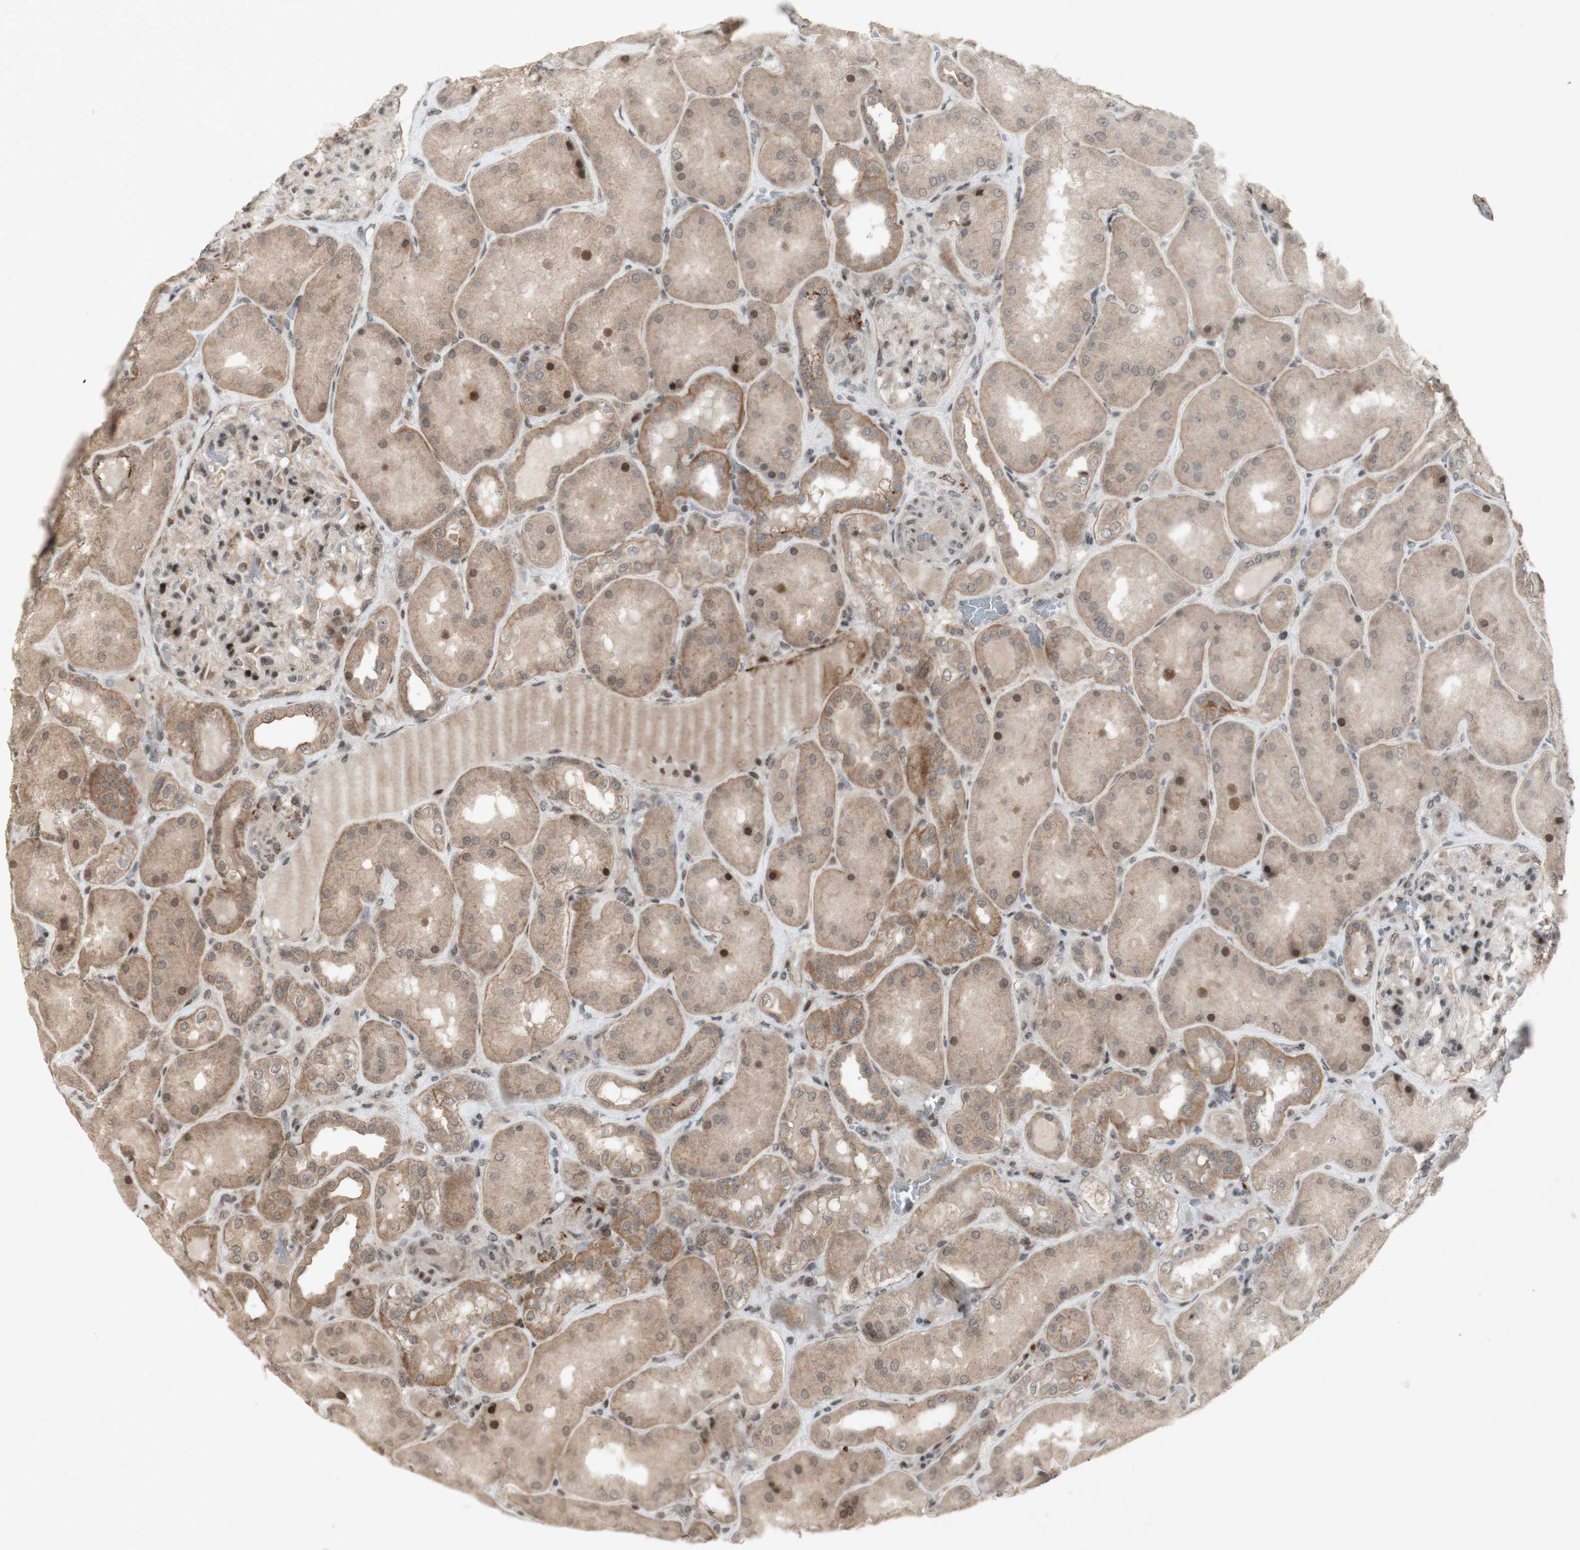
{"staining": {"intensity": "strong", "quantity": "25%-75%", "location": "cytoplasmic/membranous,nuclear"}, "tissue": "kidney", "cell_type": "Cells in glomeruli", "image_type": "normal", "snomed": [{"axis": "morphology", "description": "Normal tissue, NOS"}, {"axis": "topography", "description": "Kidney"}], "caption": "Brown immunohistochemical staining in benign kidney shows strong cytoplasmic/membranous,nuclear expression in about 25%-75% of cells in glomeruli. (IHC, brightfield microscopy, high magnification).", "gene": "PLXNA1", "patient": {"sex": "female", "age": 56}}